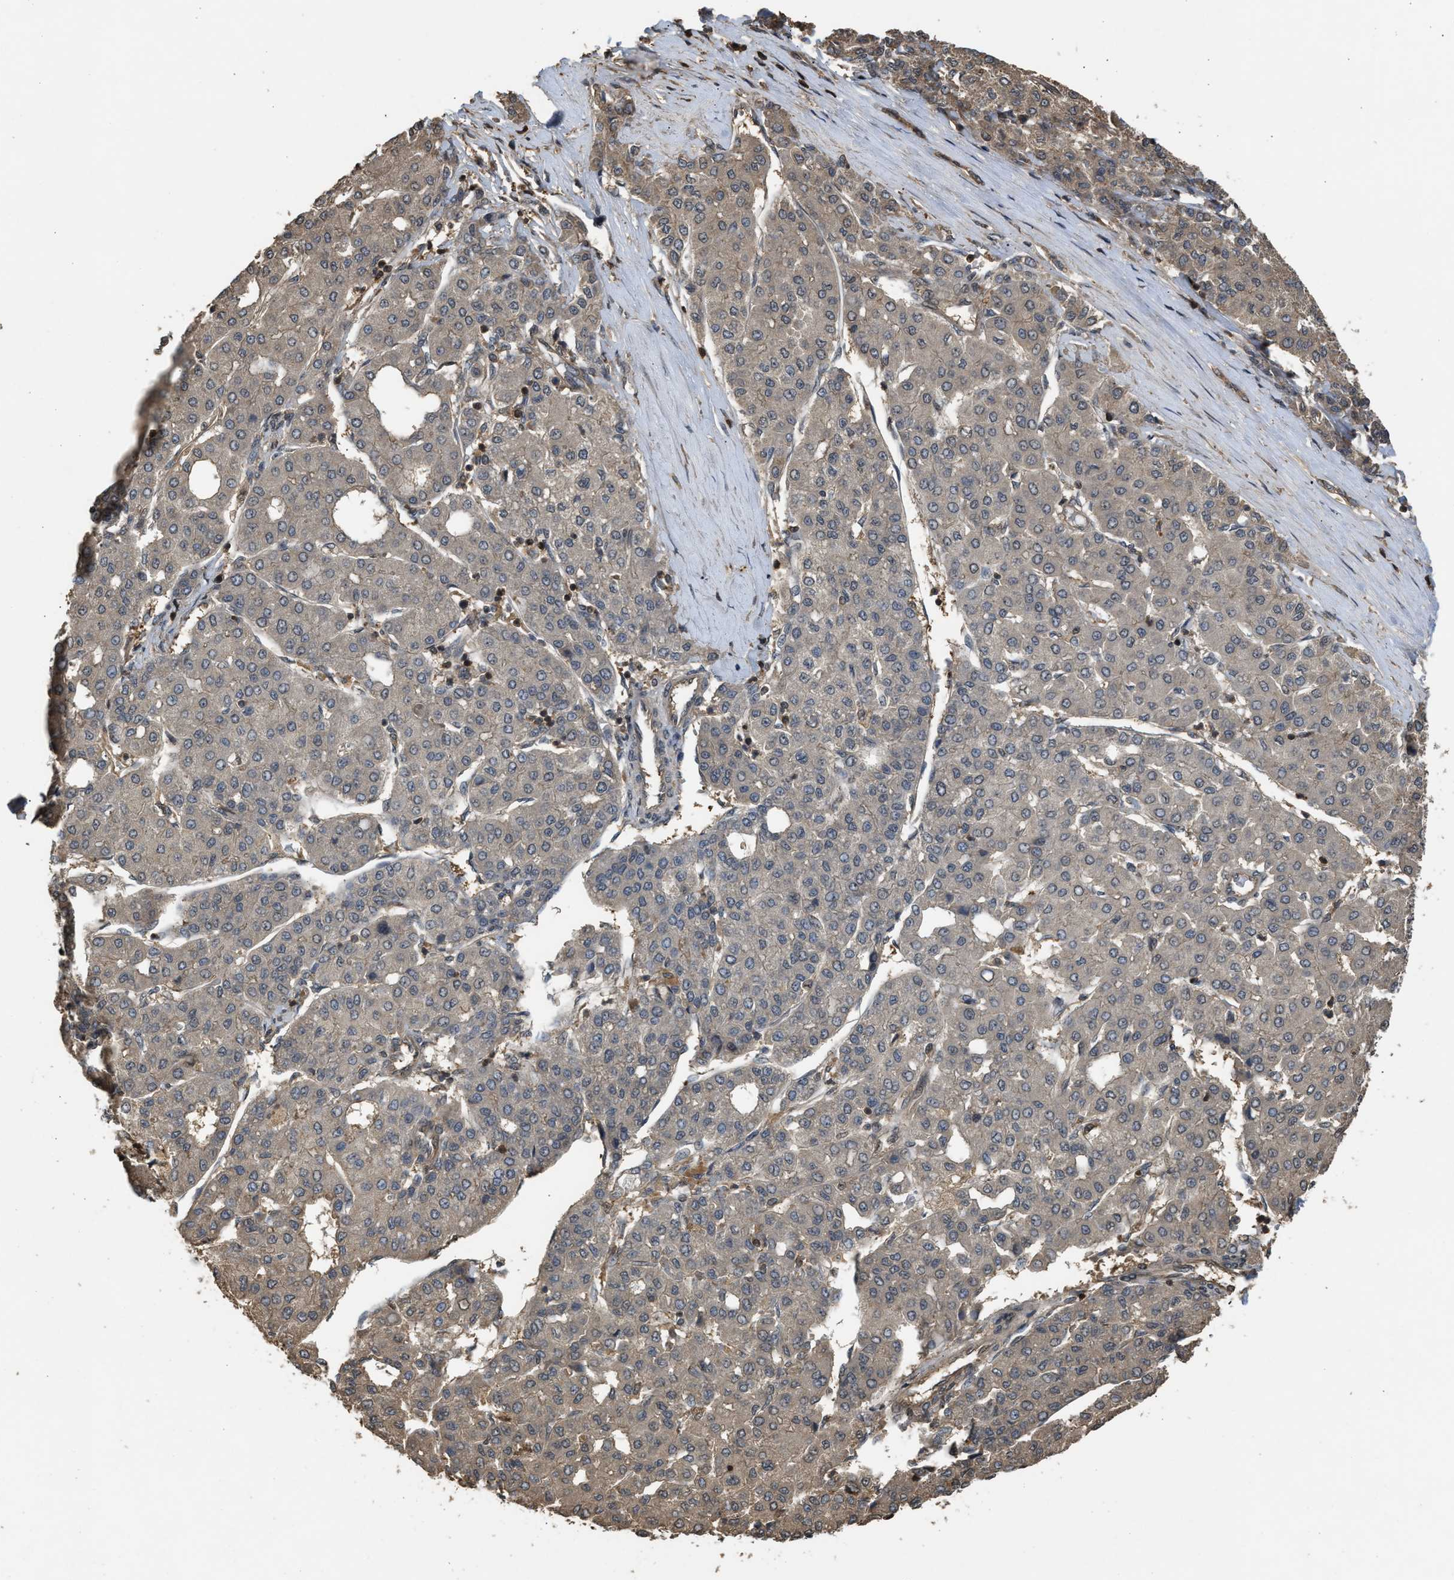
{"staining": {"intensity": "weak", "quantity": "<25%", "location": "cytoplasmic/membranous"}, "tissue": "liver cancer", "cell_type": "Tumor cells", "image_type": "cancer", "snomed": [{"axis": "morphology", "description": "Carcinoma, Hepatocellular, NOS"}, {"axis": "topography", "description": "Liver"}], "caption": "Tumor cells show no significant protein expression in hepatocellular carcinoma (liver). The staining was performed using DAB to visualize the protein expression in brown, while the nuclei were stained in blue with hematoxylin (Magnification: 20x).", "gene": "ARHGDIA", "patient": {"sex": "male", "age": 65}}